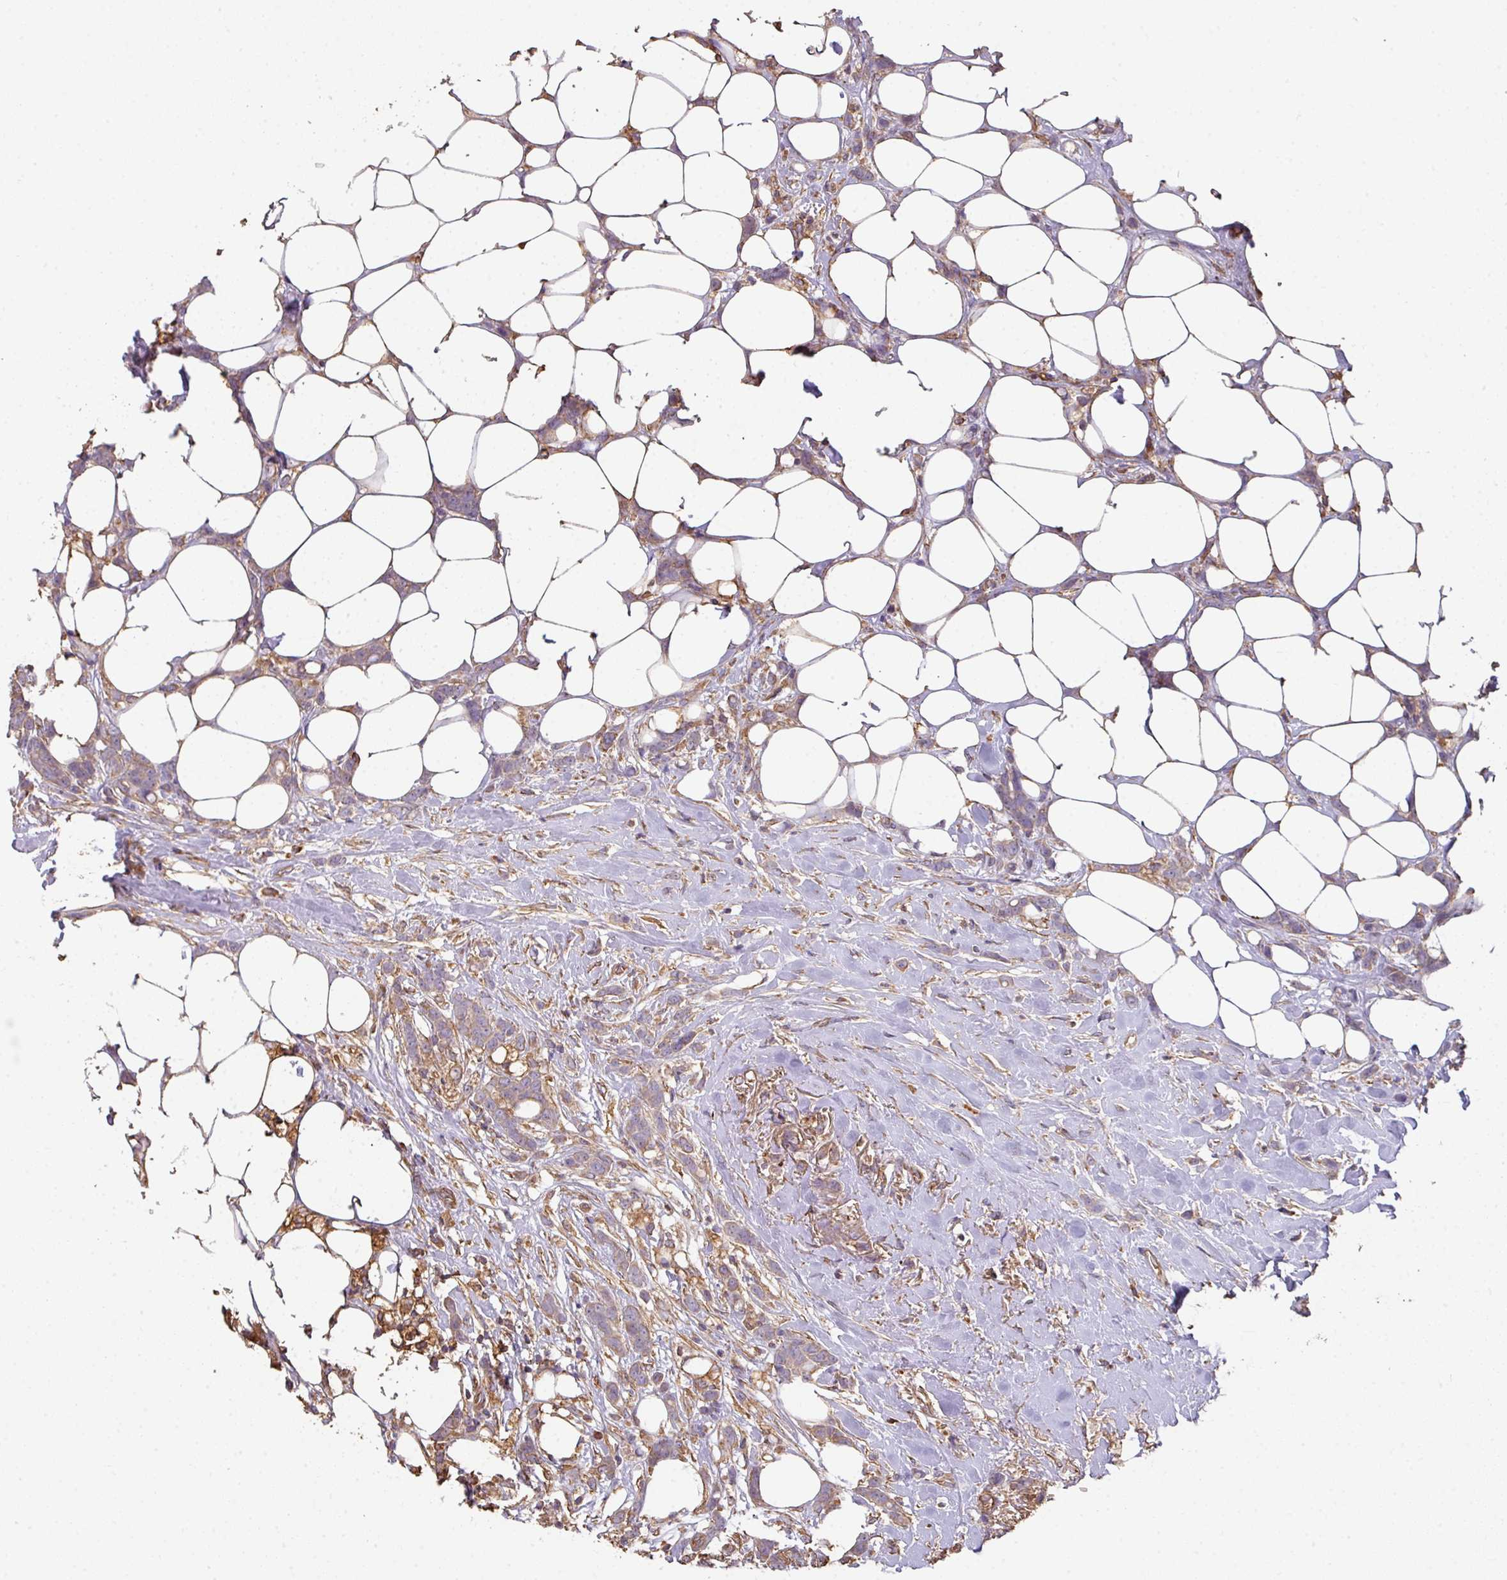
{"staining": {"intensity": "moderate", "quantity": ">75%", "location": "cytoplasmic/membranous"}, "tissue": "breast cancer", "cell_type": "Tumor cells", "image_type": "cancer", "snomed": [{"axis": "morphology", "description": "Duct carcinoma"}, {"axis": "topography", "description": "Breast"}], "caption": "Immunohistochemical staining of human infiltrating ductal carcinoma (breast) reveals medium levels of moderate cytoplasmic/membranous protein expression in approximately >75% of tumor cells. (Stains: DAB in brown, nuclei in blue, Microscopy: brightfield microscopy at high magnification).", "gene": "ZNF266", "patient": {"sex": "female", "age": 80}}